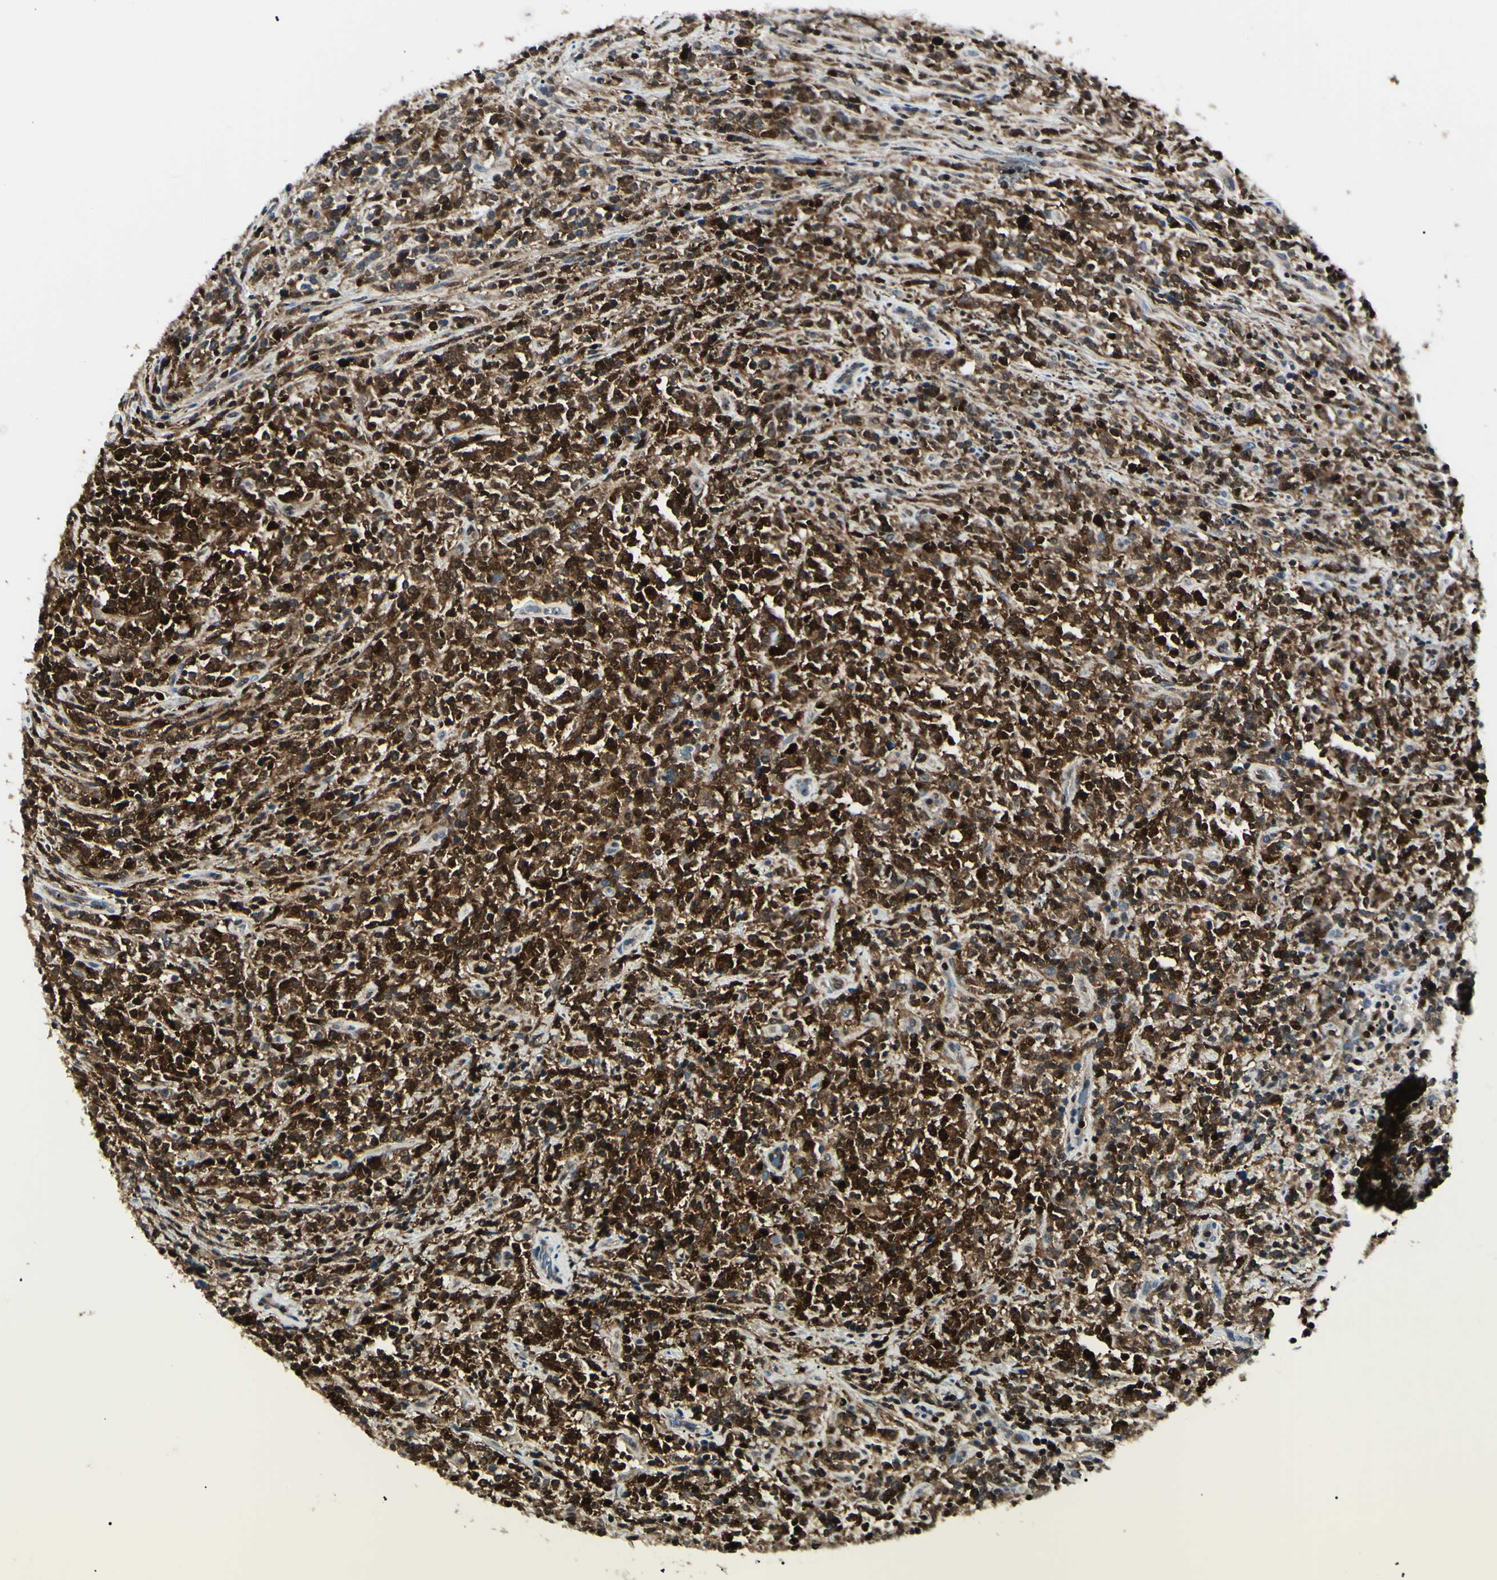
{"staining": {"intensity": "moderate", "quantity": ">75%", "location": "cytoplasmic/membranous,nuclear"}, "tissue": "lymphoma", "cell_type": "Tumor cells", "image_type": "cancer", "snomed": [{"axis": "morphology", "description": "Malignant lymphoma, non-Hodgkin's type, High grade"}, {"axis": "topography", "description": "Soft tissue"}], "caption": "A high-resolution histopathology image shows immunohistochemistry (IHC) staining of lymphoma, which shows moderate cytoplasmic/membranous and nuclear expression in approximately >75% of tumor cells.", "gene": "PGK1", "patient": {"sex": "male", "age": 18}}